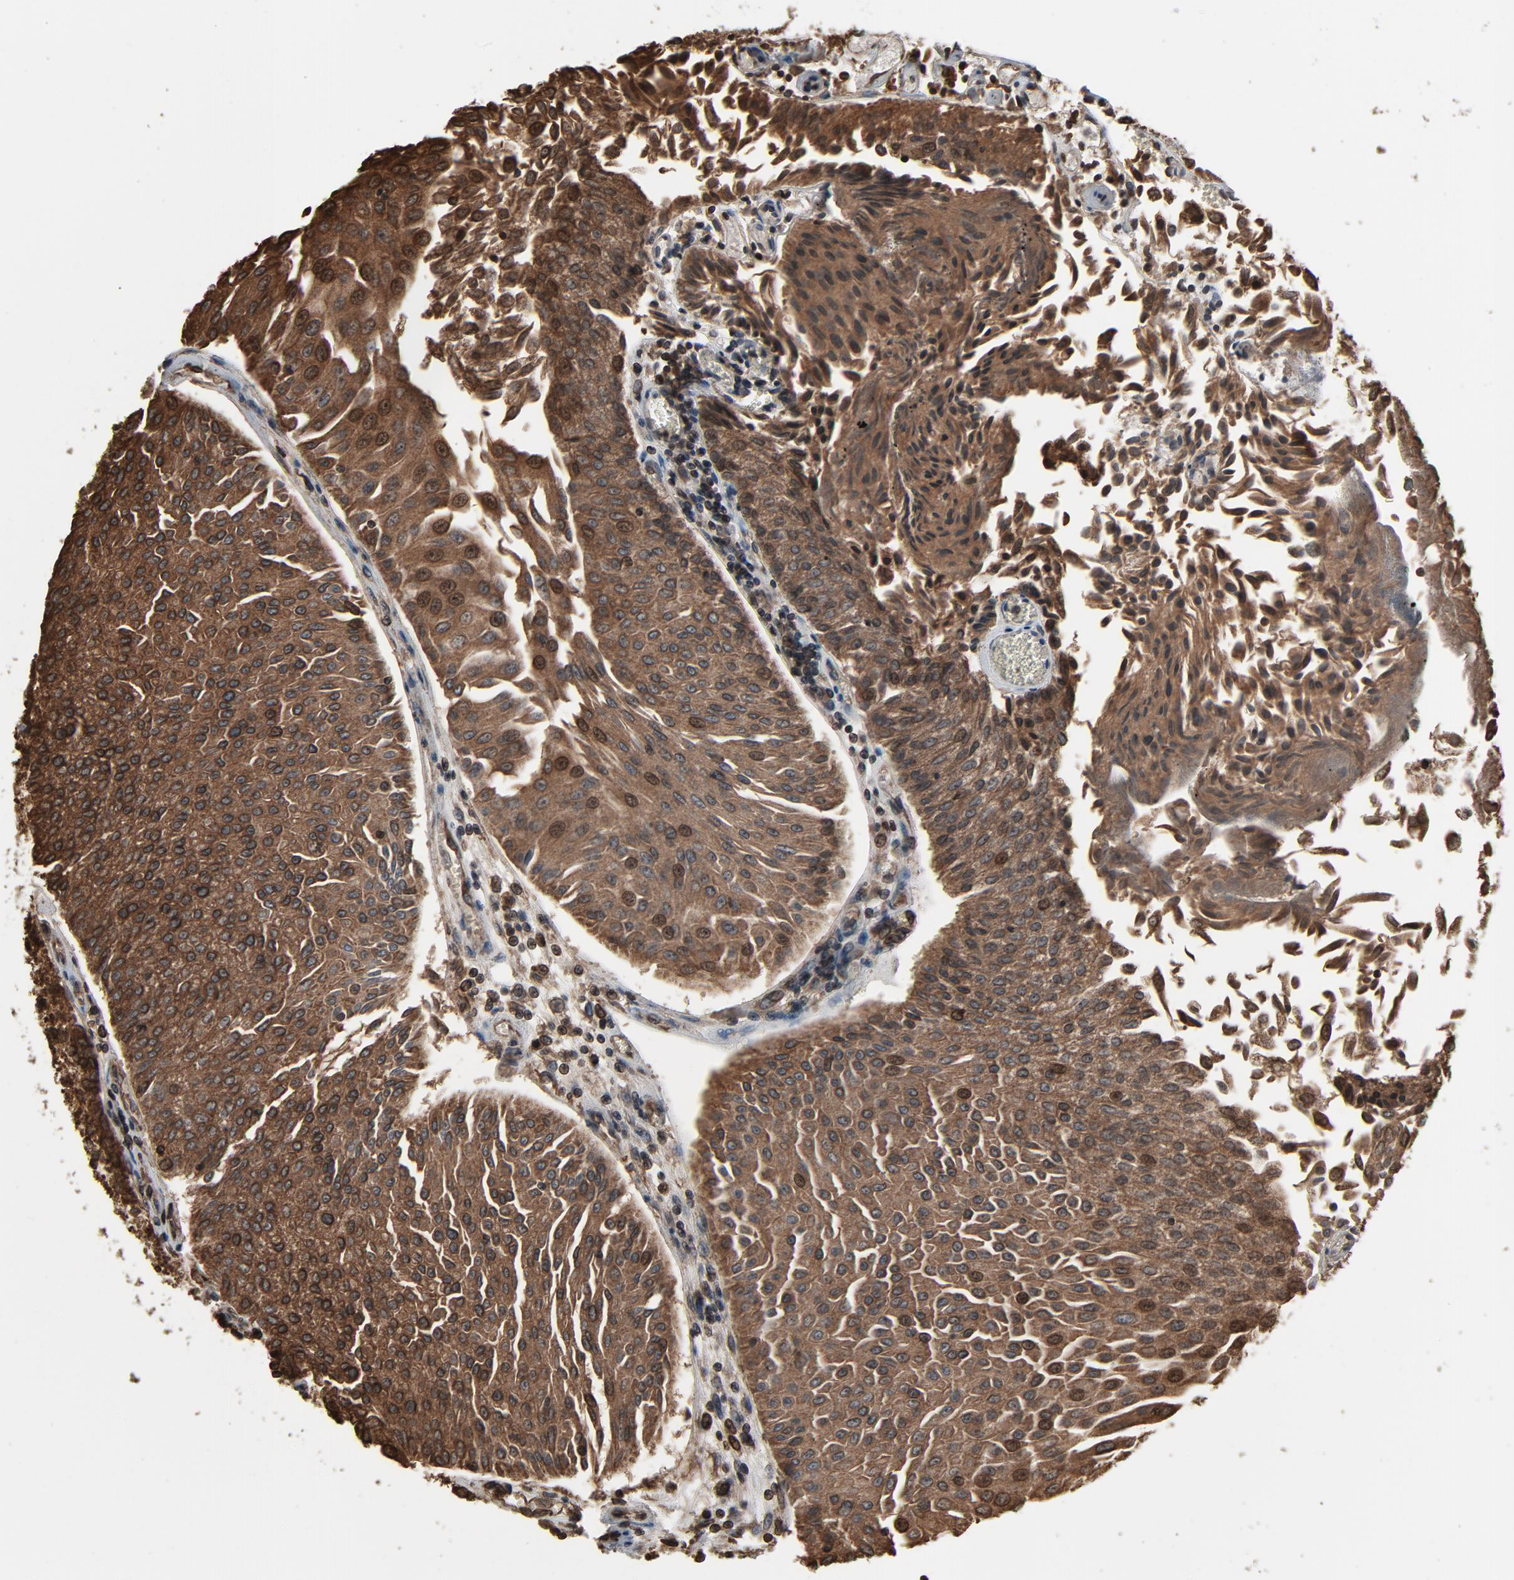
{"staining": {"intensity": "moderate", "quantity": ">75%", "location": "cytoplasmic/membranous,nuclear"}, "tissue": "urothelial cancer", "cell_type": "Tumor cells", "image_type": "cancer", "snomed": [{"axis": "morphology", "description": "Urothelial carcinoma, Low grade"}, {"axis": "topography", "description": "Urinary bladder"}], "caption": "The histopathology image displays staining of urothelial carcinoma (low-grade), revealing moderate cytoplasmic/membranous and nuclear protein expression (brown color) within tumor cells. (Stains: DAB (3,3'-diaminobenzidine) in brown, nuclei in blue, Microscopy: brightfield microscopy at high magnification).", "gene": "UBE2D1", "patient": {"sex": "male", "age": 86}}